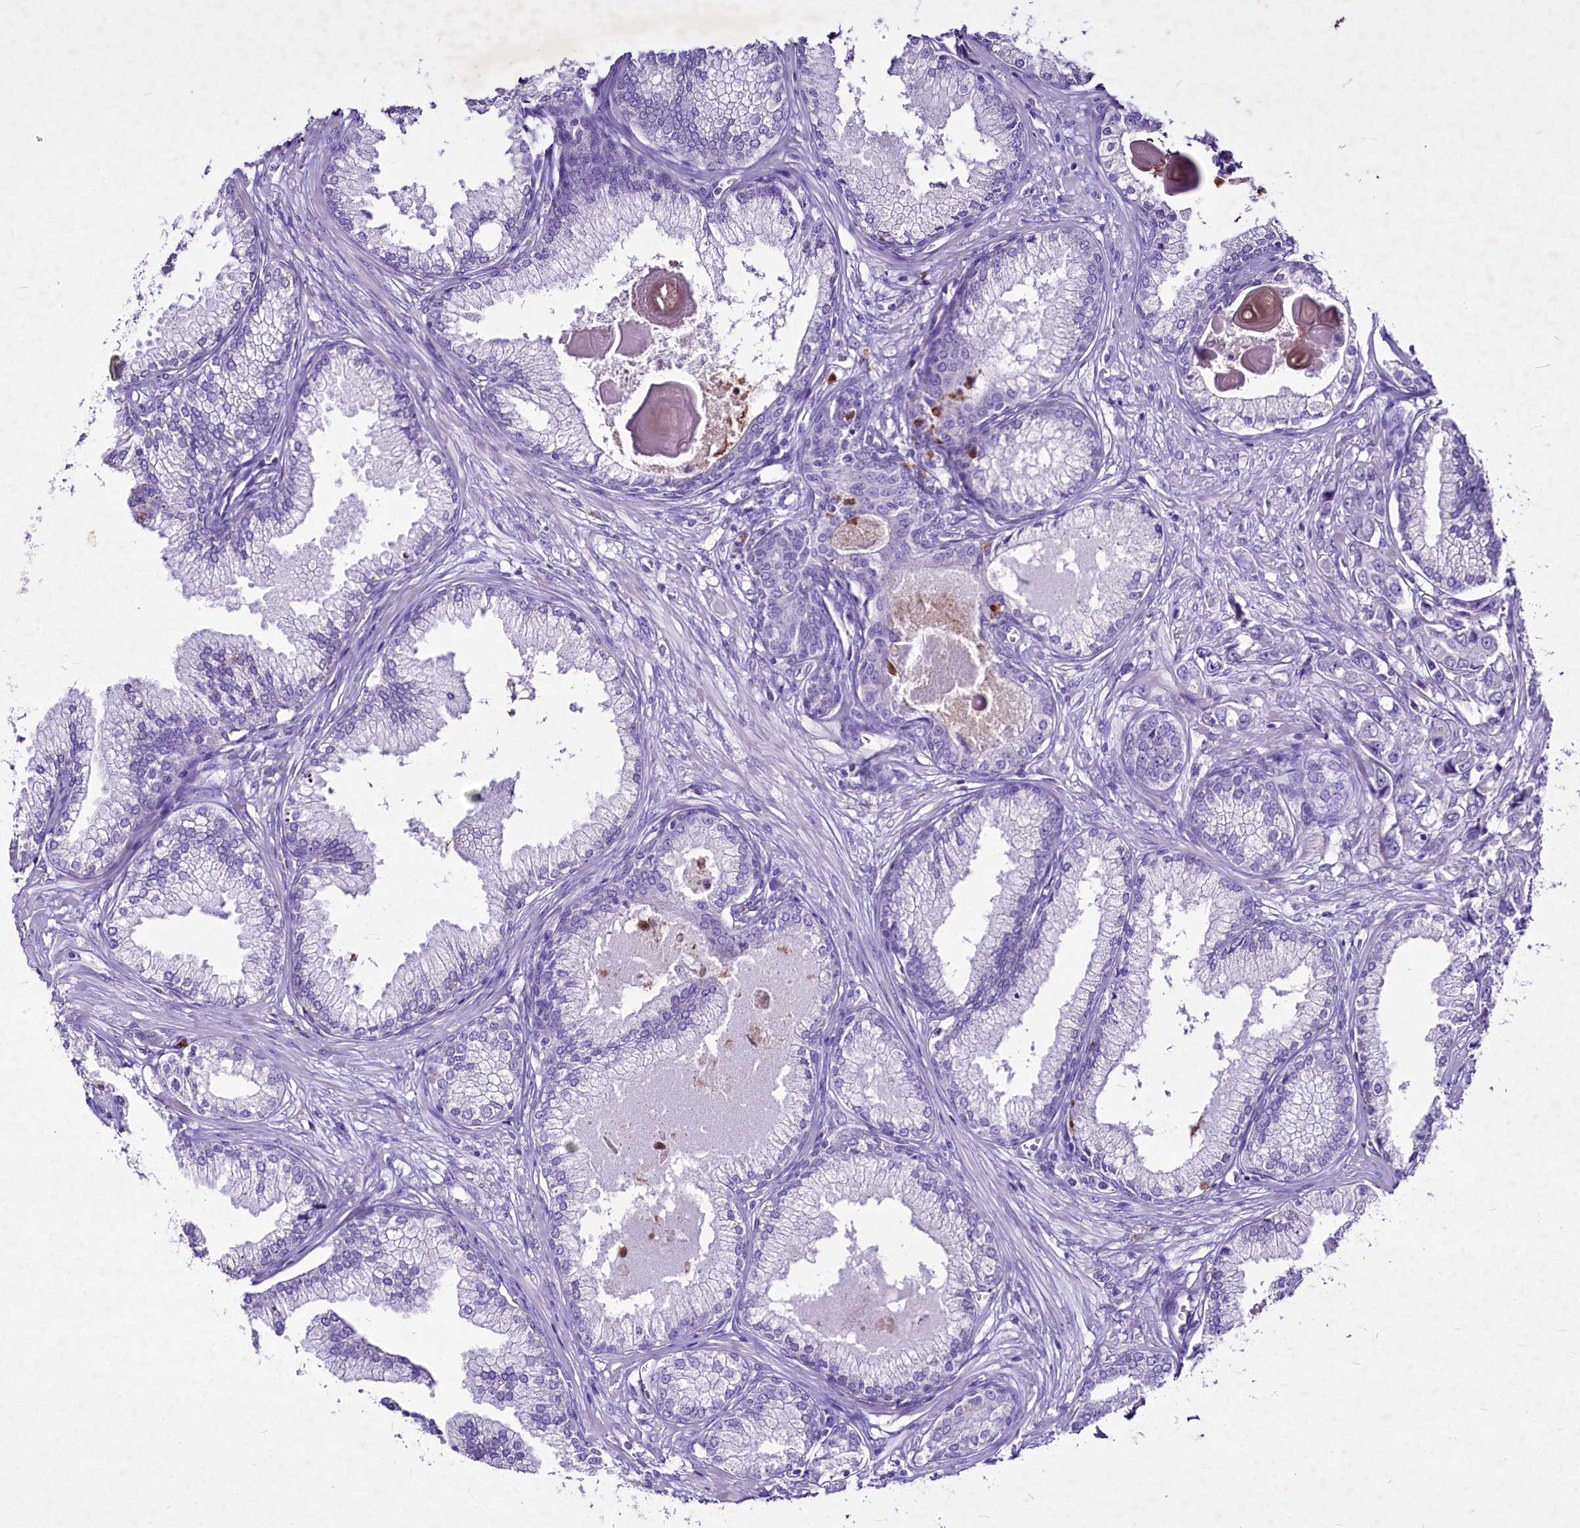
{"staining": {"intensity": "negative", "quantity": "none", "location": "none"}, "tissue": "prostate cancer", "cell_type": "Tumor cells", "image_type": "cancer", "snomed": [{"axis": "morphology", "description": "Adenocarcinoma, High grade"}, {"axis": "topography", "description": "Prostate"}], "caption": "The image exhibits no significant staining in tumor cells of prostate cancer (adenocarcinoma (high-grade)). Brightfield microscopy of immunohistochemistry stained with DAB (brown) and hematoxylin (blue), captured at high magnification.", "gene": "FAM209B", "patient": {"sex": "male", "age": 74}}